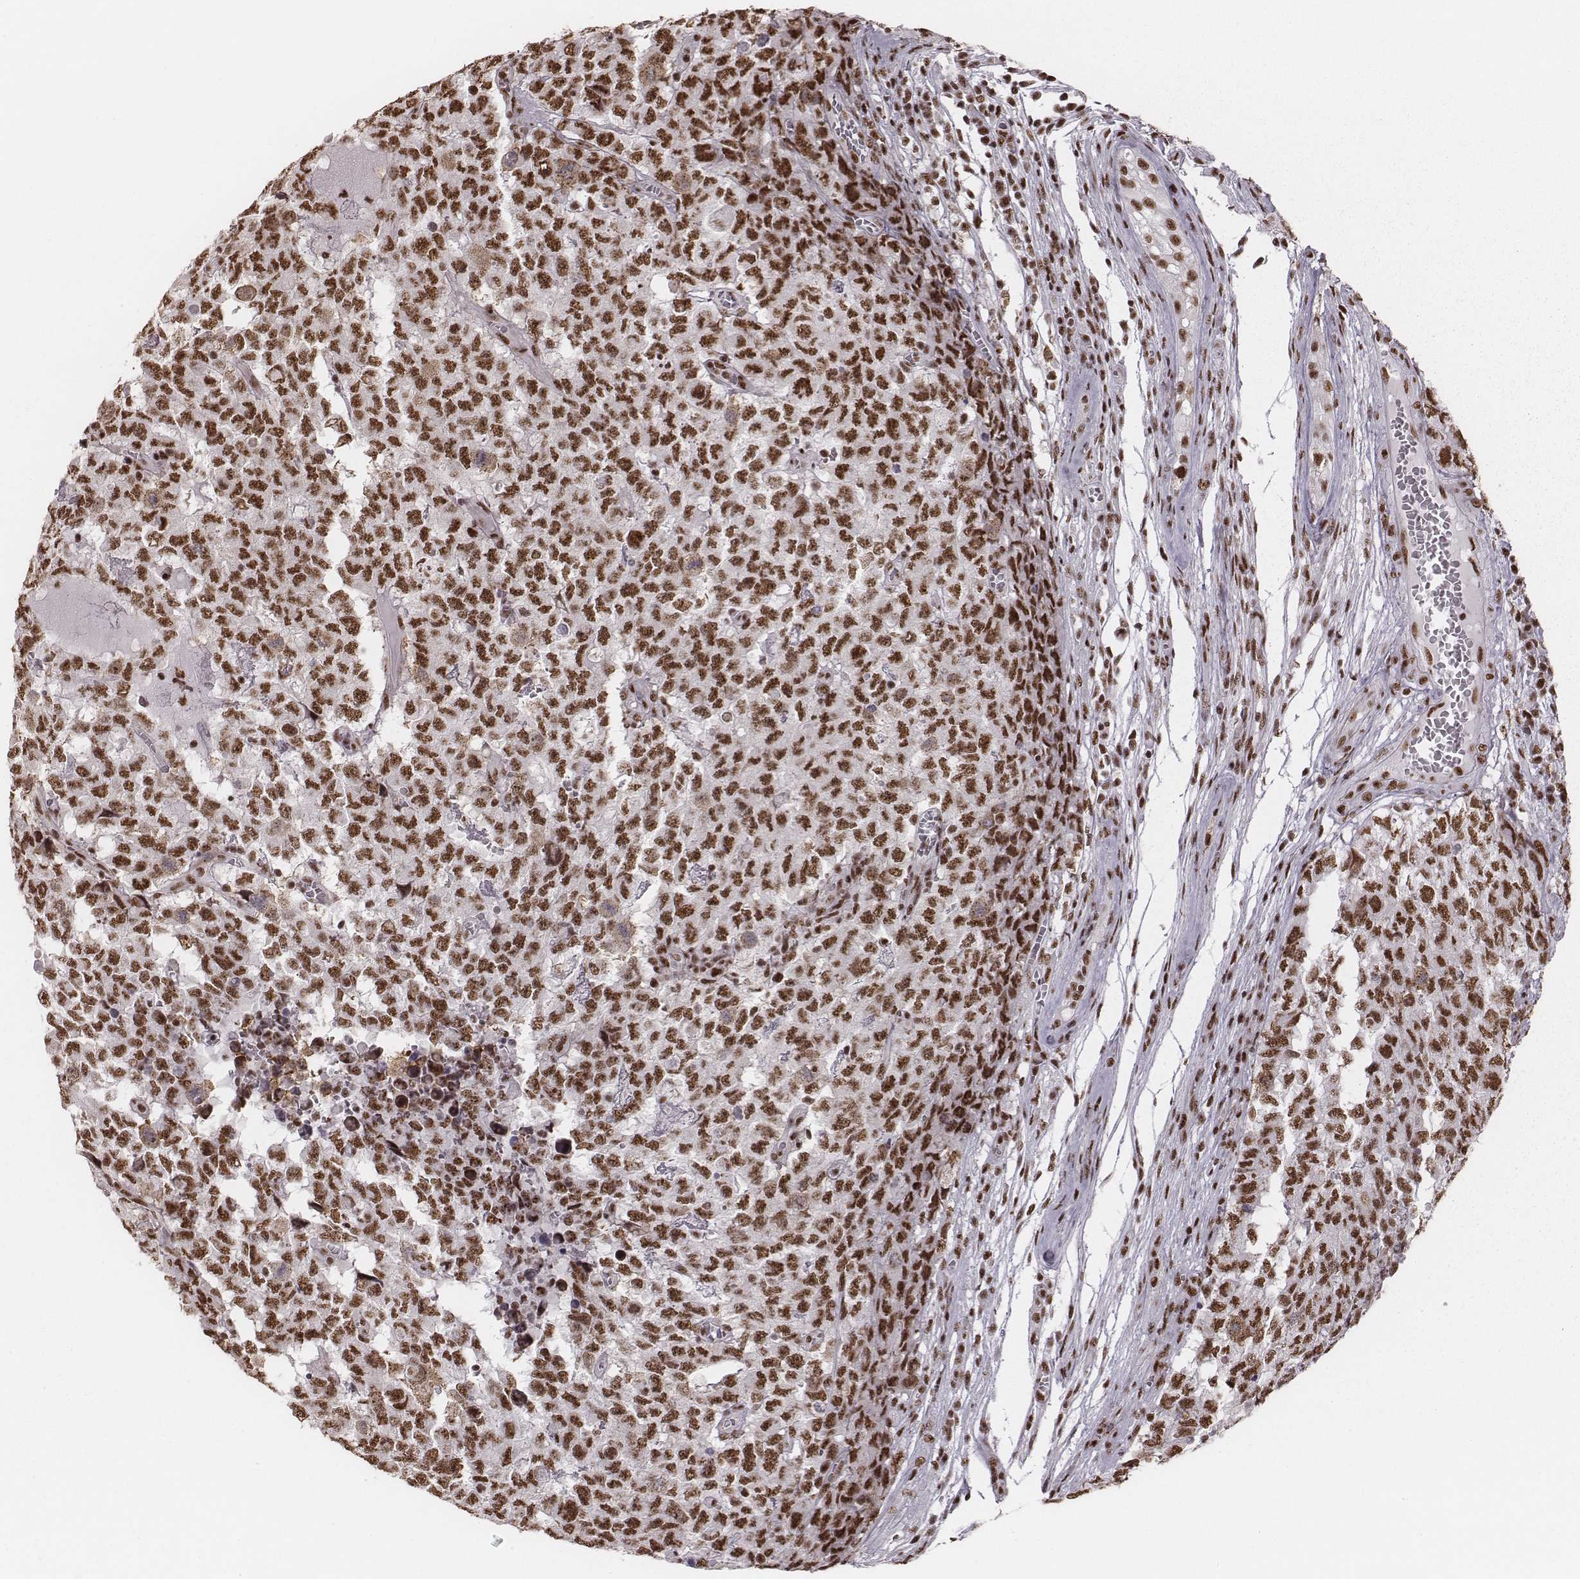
{"staining": {"intensity": "moderate", "quantity": ">75%", "location": "nuclear"}, "tissue": "testis cancer", "cell_type": "Tumor cells", "image_type": "cancer", "snomed": [{"axis": "morphology", "description": "Carcinoma, Embryonal, NOS"}, {"axis": "topography", "description": "Testis"}], "caption": "A medium amount of moderate nuclear staining is identified in approximately >75% of tumor cells in embryonal carcinoma (testis) tissue. The protein is stained brown, and the nuclei are stained in blue (DAB IHC with brightfield microscopy, high magnification).", "gene": "LUC7L", "patient": {"sex": "male", "age": 23}}